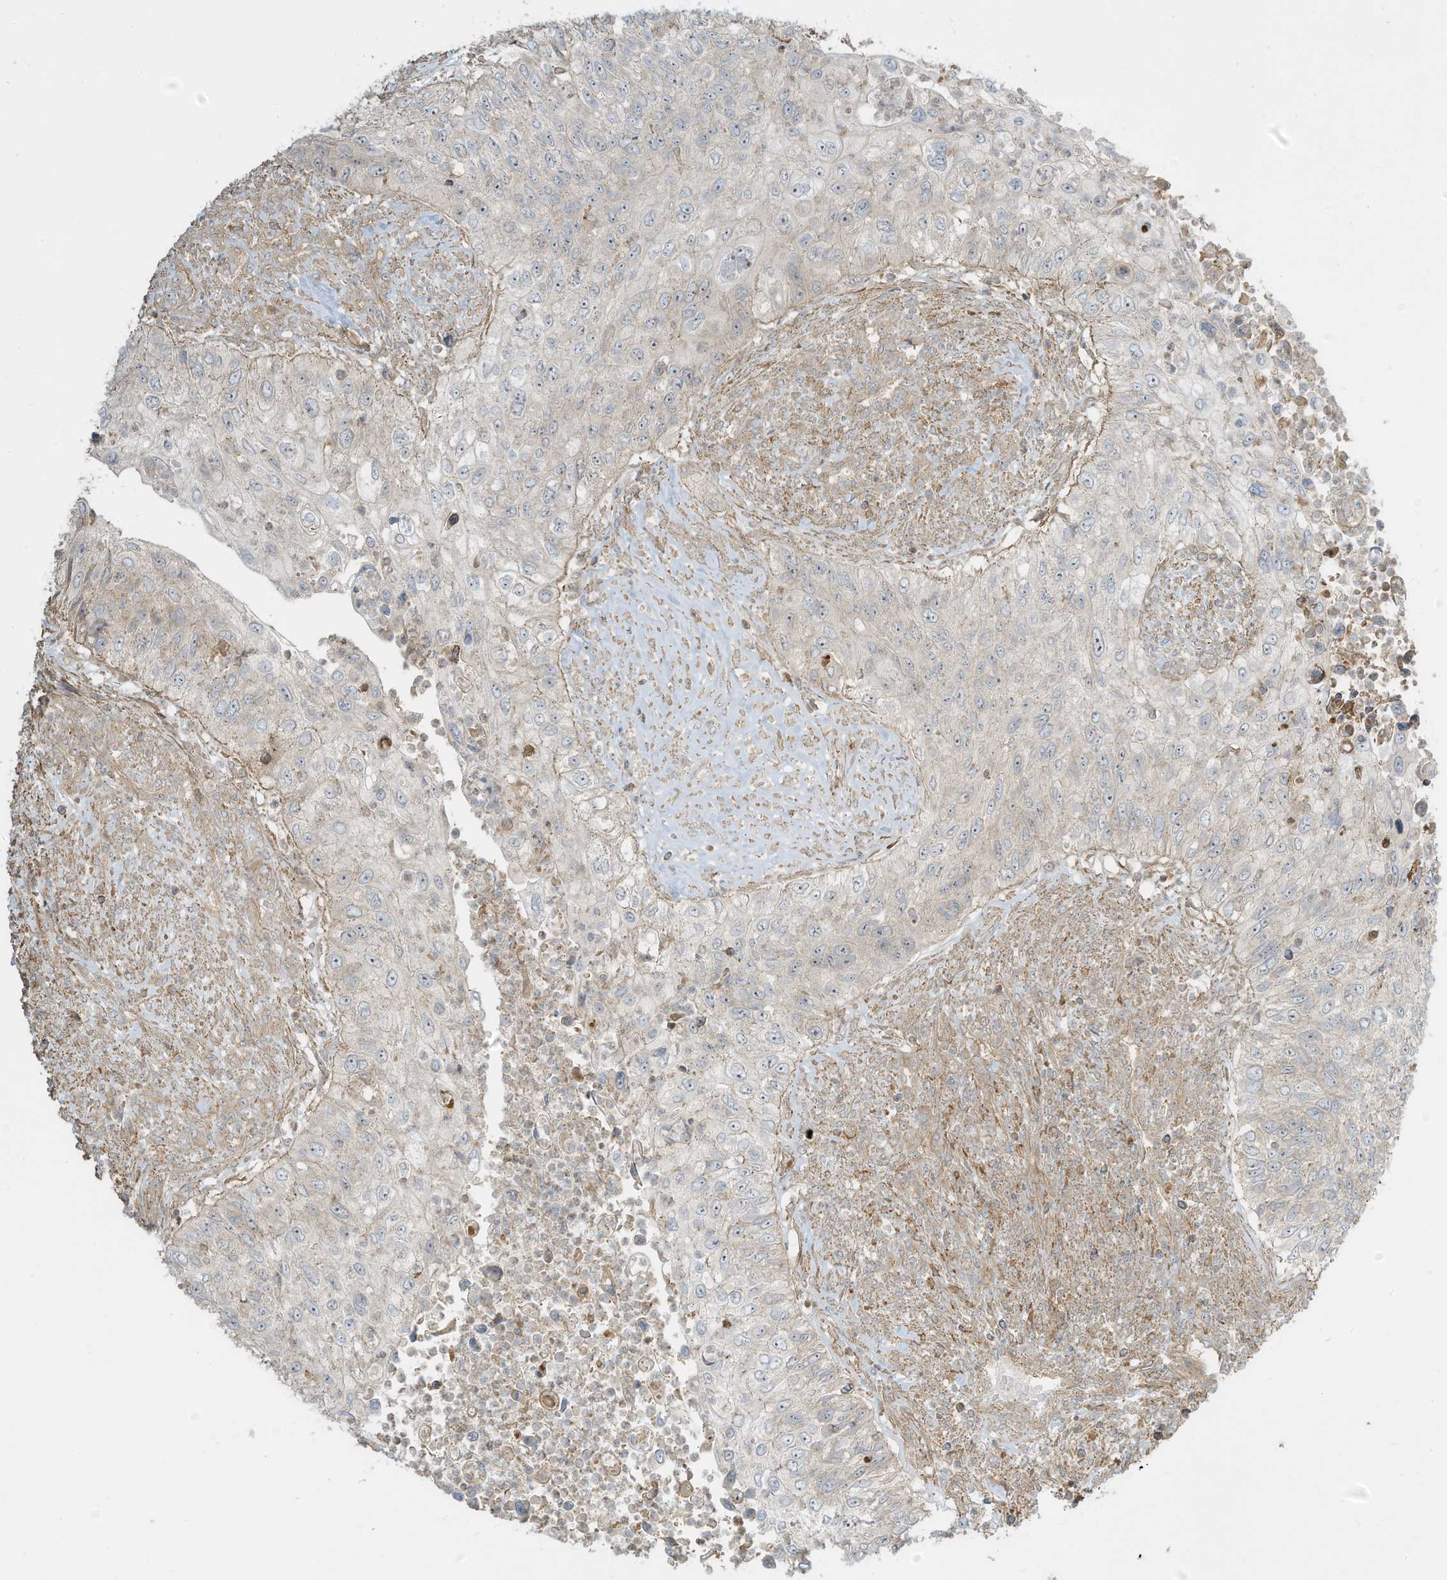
{"staining": {"intensity": "negative", "quantity": "none", "location": "none"}, "tissue": "urothelial cancer", "cell_type": "Tumor cells", "image_type": "cancer", "snomed": [{"axis": "morphology", "description": "Urothelial carcinoma, High grade"}, {"axis": "topography", "description": "Urinary bladder"}], "caption": "This is a histopathology image of IHC staining of urothelial cancer, which shows no staining in tumor cells.", "gene": "ENTR1", "patient": {"sex": "female", "age": 60}}